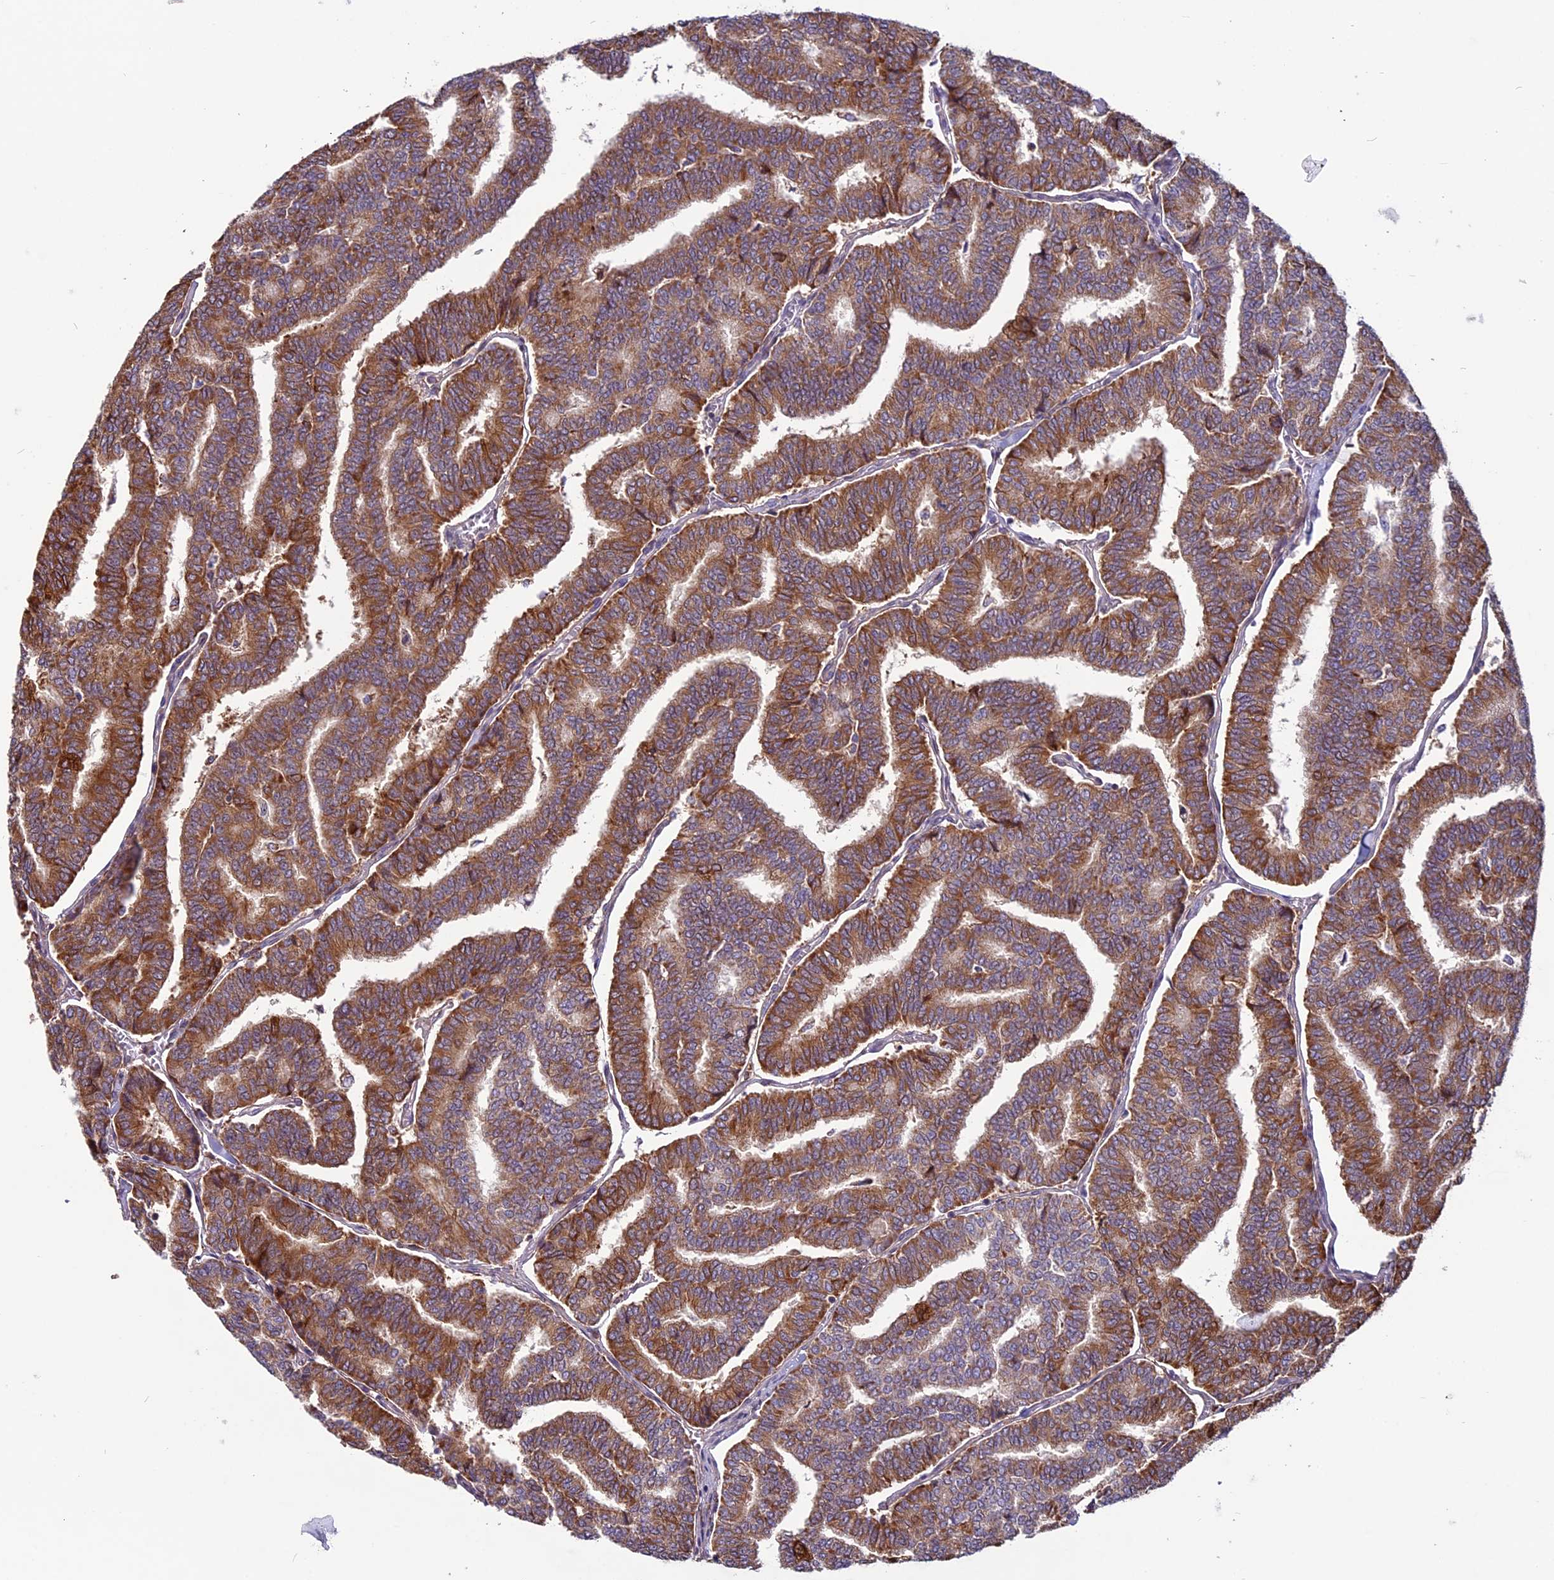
{"staining": {"intensity": "moderate", "quantity": ">75%", "location": "cytoplasmic/membranous"}, "tissue": "thyroid cancer", "cell_type": "Tumor cells", "image_type": "cancer", "snomed": [{"axis": "morphology", "description": "Papillary adenocarcinoma, NOS"}, {"axis": "topography", "description": "Thyroid gland"}], "caption": "Immunohistochemical staining of papillary adenocarcinoma (thyroid) reveals medium levels of moderate cytoplasmic/membranous expression in approximately >75% of tumor cells.", "gene": "MIEF2", "patient": {"sex": "female", "age": 35}}